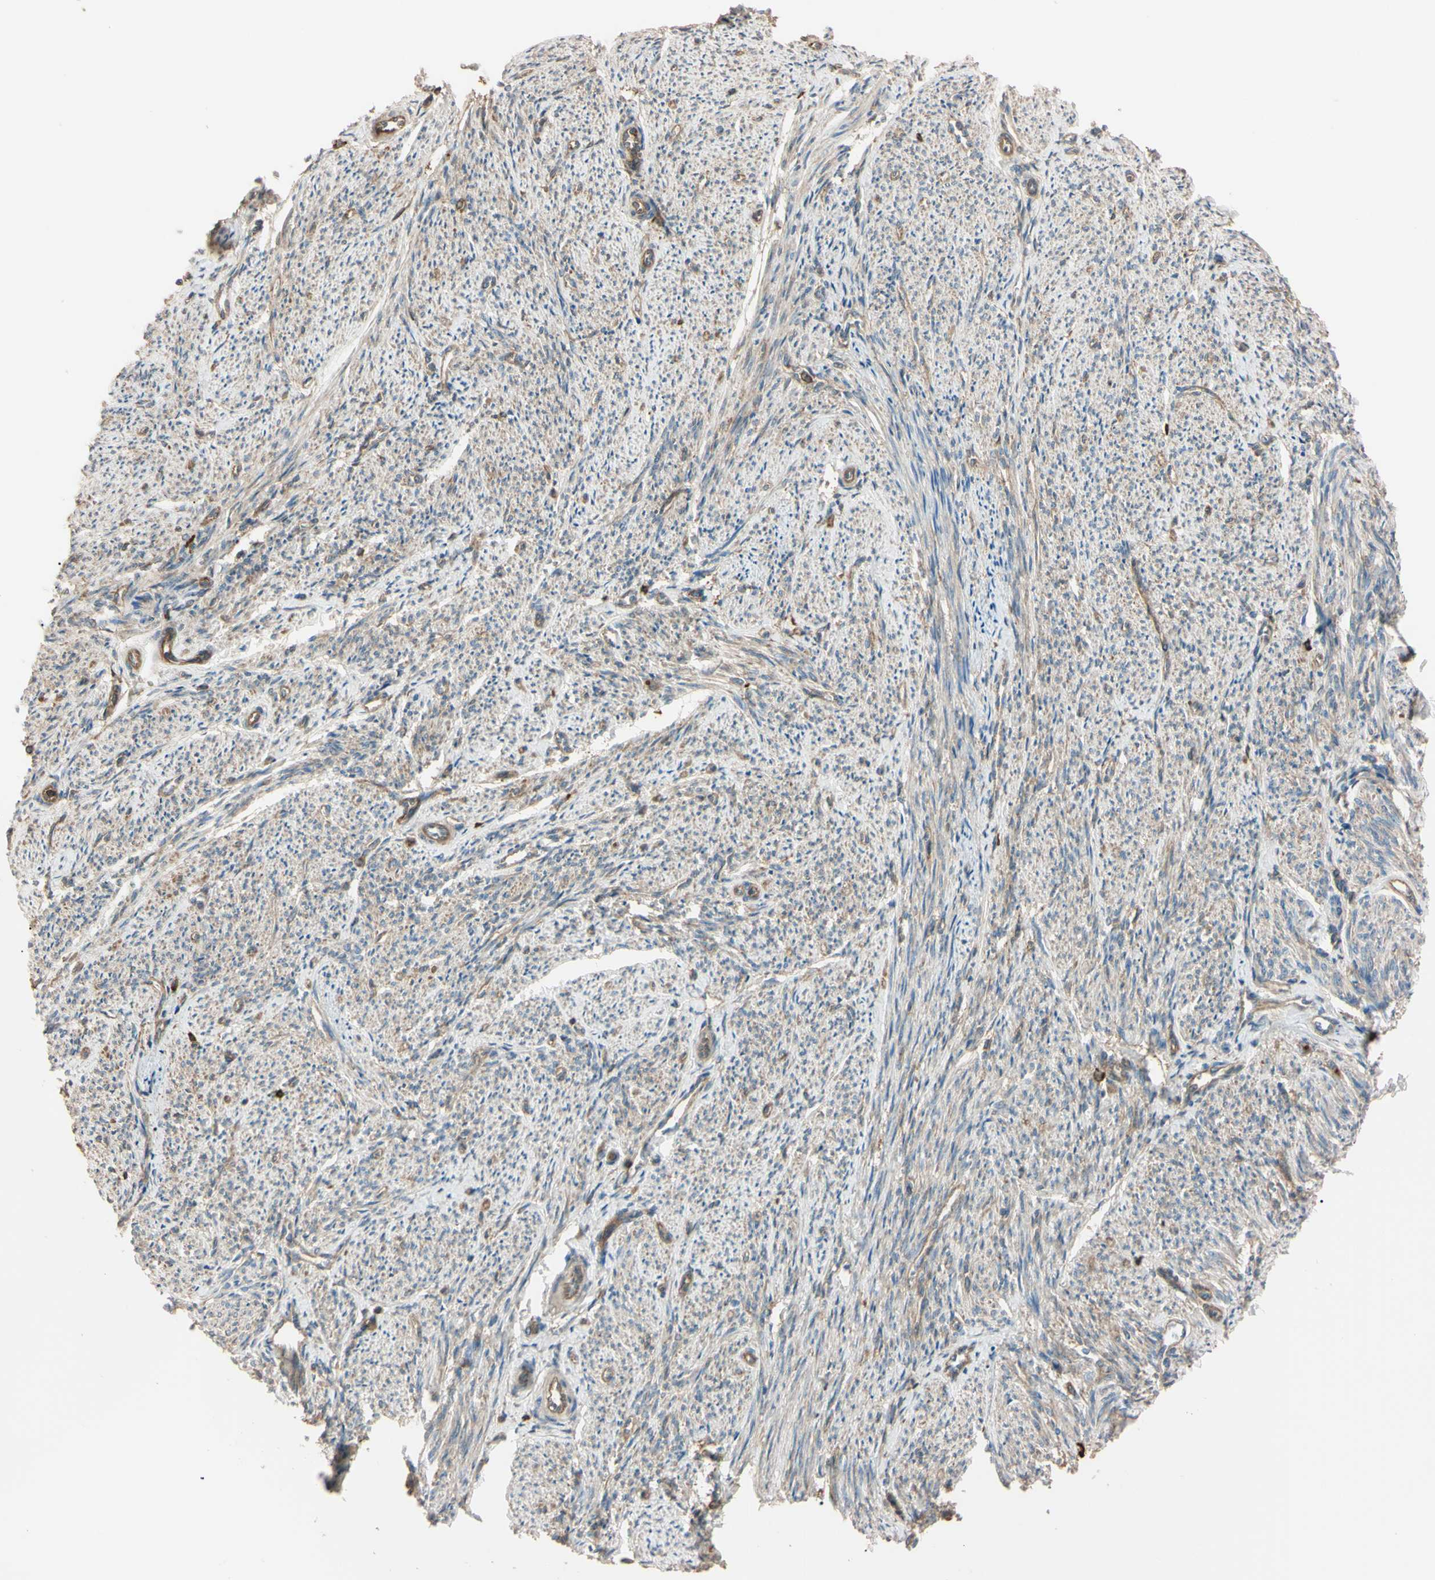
{"staining": {"intensity": "moderate", "quantity": ">75%", "location": "cytoplasmic/membranous"}, "tissue": "smooth muscle", "cell_type": "Smooth muscle cells", "image_type": "normal", "snomed": [{"axis": "morphology", "description": "Normal tissue, NOS"}, {"axis": "topography", "description": "Smooth muscle"}], "caption": "The immunohistochemical stain shows moderate cytoplasmic/membranous positivity in smooth muscle cells of unremarkable smooth muscle. The protein is shown in brown color, while the nuclei are stained blue.", "gene": "PTPN12", "patient": {"sex": "female", "age": 65}}